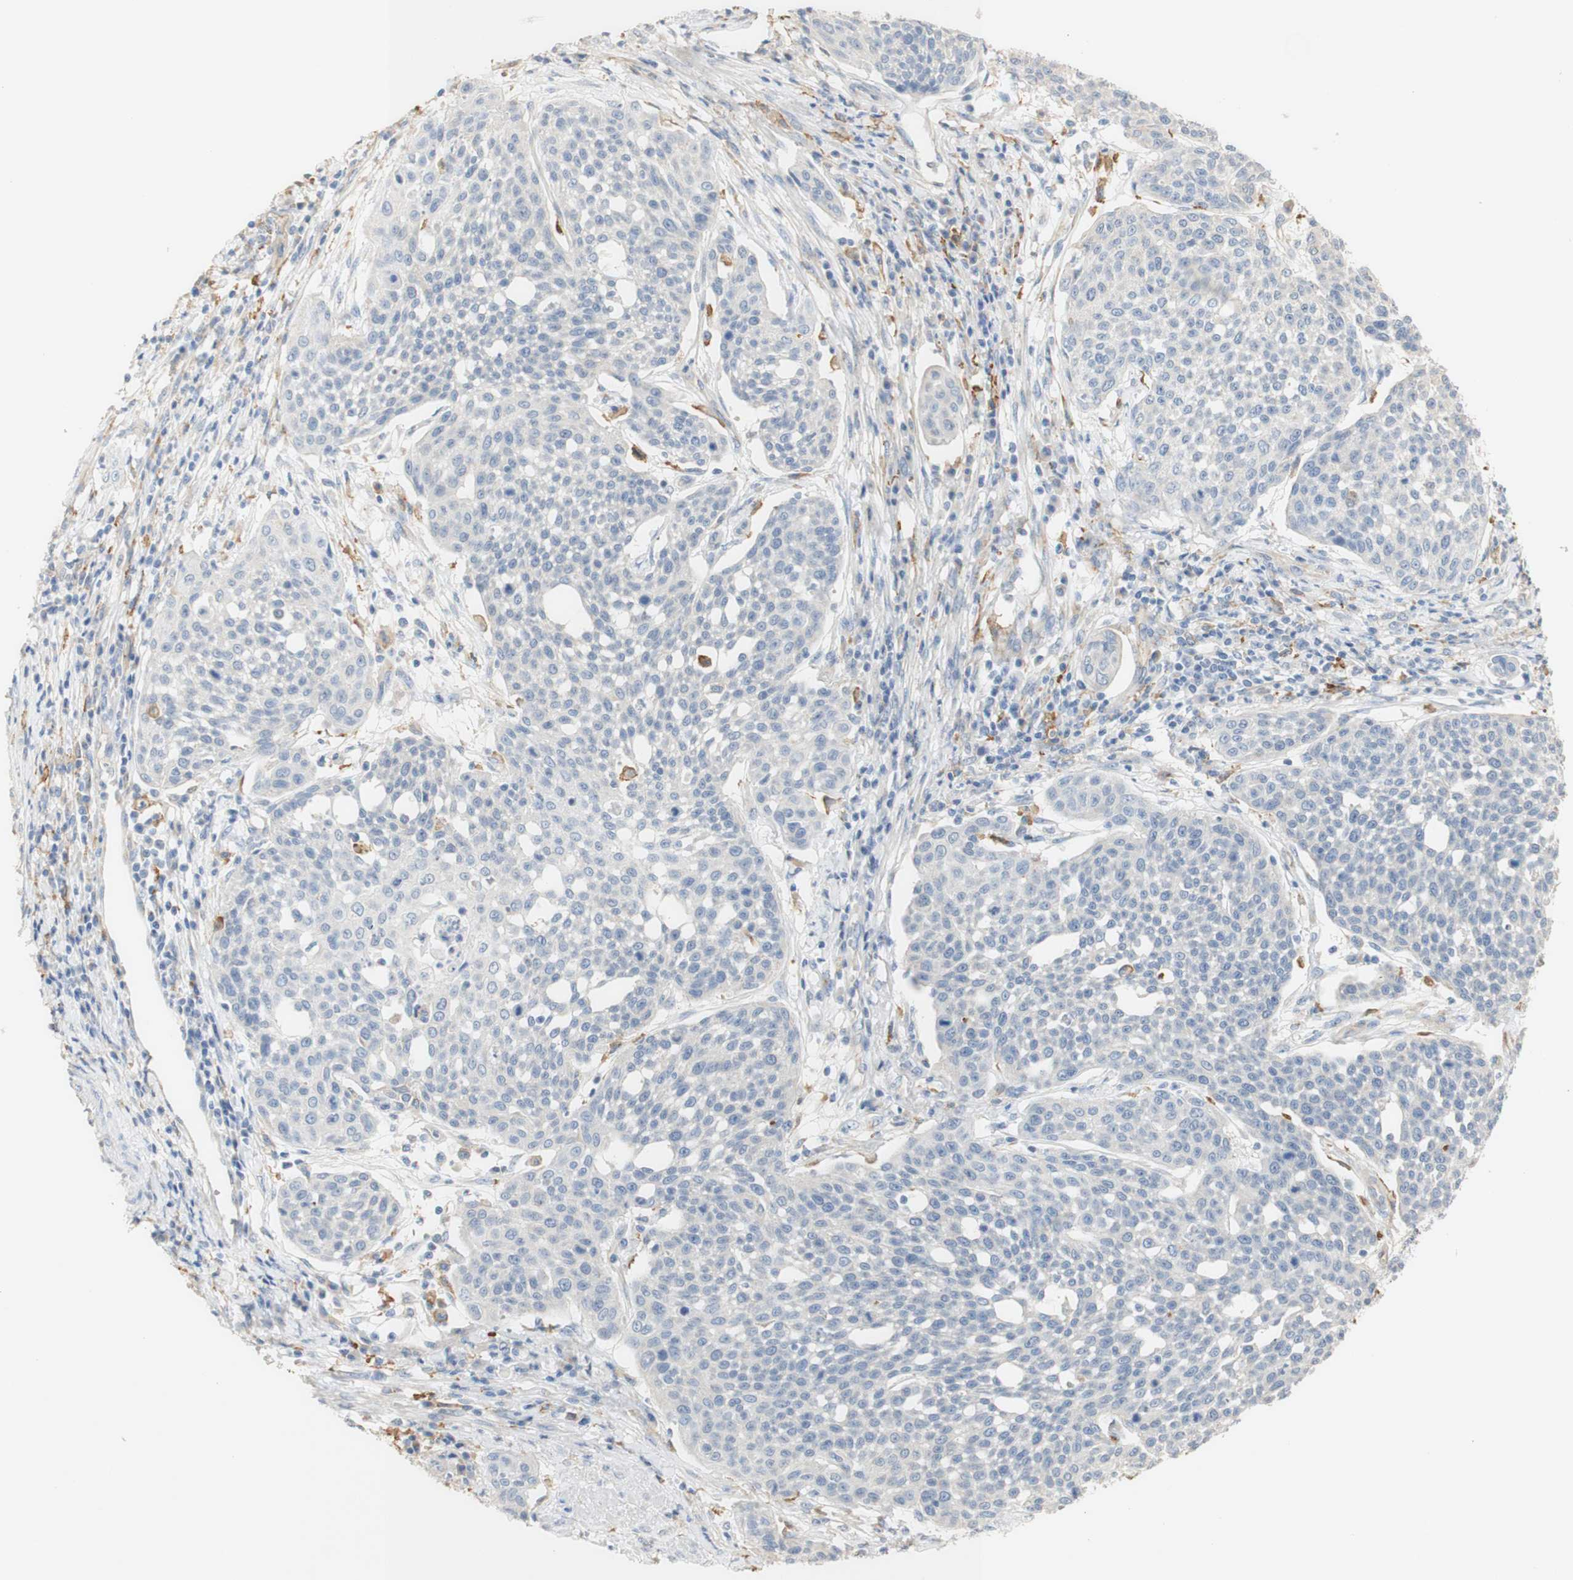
{"staining": {"intensity": "negative", "quantity": "none", "location": "none"}, "tissue": "cervical cancer", "cell_type": "Tumor cells", "image_type": "cancer", "snomed": [{"axis": "morphology", "description": "Squamous cell carcinoma, NOS"}, {"axis": "topography", "description": "Cervix"}], "caption": "The histopathology image displays no staining of tumor cells in squamous cell carcinoma (cervical). Nuclei are stained in blue.", "gene": "FCGRT", "patient": {"sex": "female", "age": 34}}